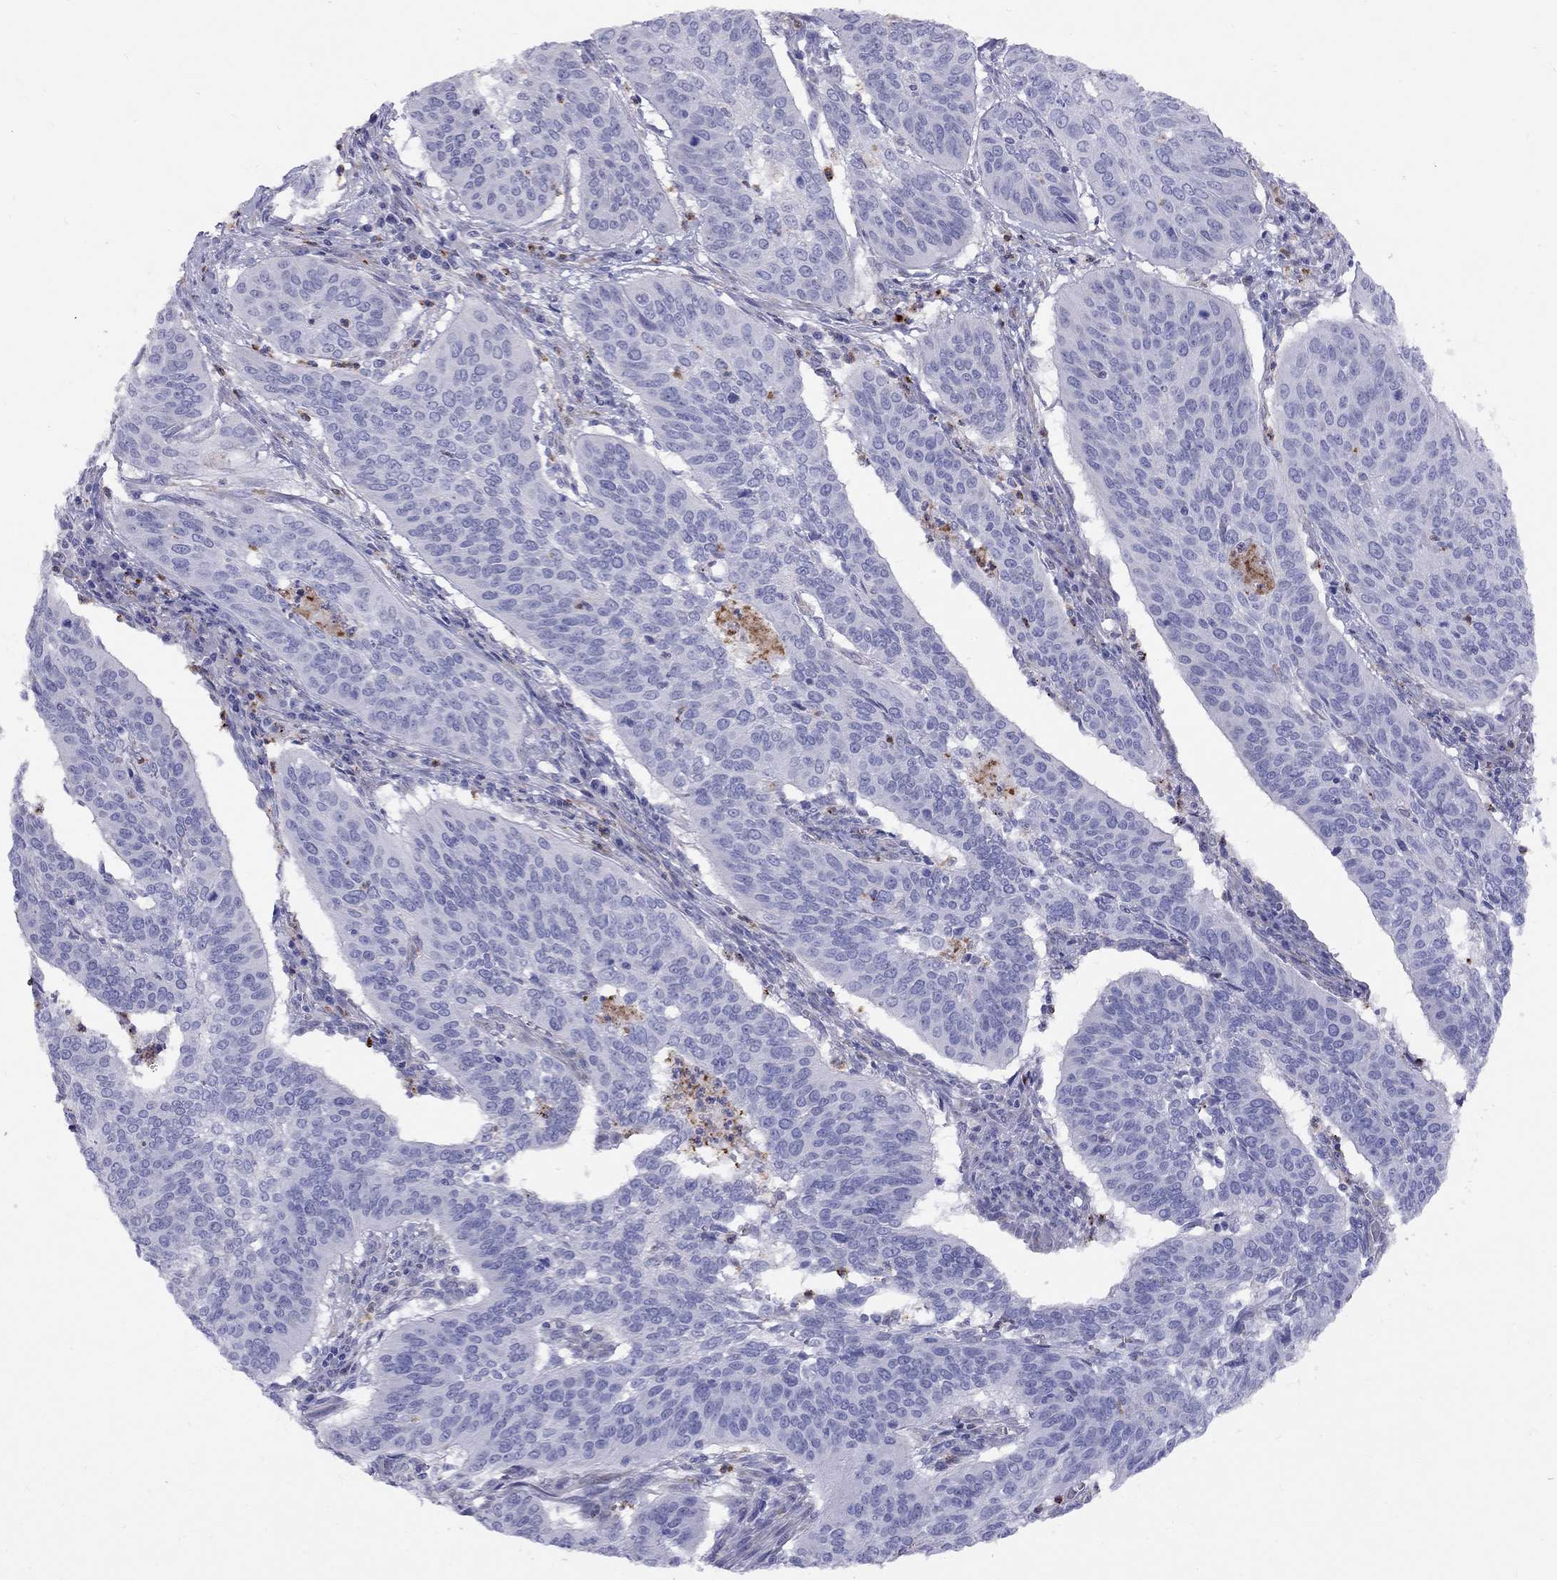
{"staining": {"intensity": "negative", "quantity": "none", "location": "none"}, "tissue": "cervical cancer", "cell_type": "Tumor cells", "image_type": "cancer", "snomed": [{"axis": "morphology", "description": "Normal tissue, NOS"}, {"axis": "morphology", "description": "Squamous cell carcinoma, NOS"}, {"axis": "topography", "description": "Cervix"}], "caption": "Tumor cells are negative for brown protein staining in squamous cell carcinoma (cervical).", "gene": "SPINT4", "patient": {"sex": "female", "age": 39}}